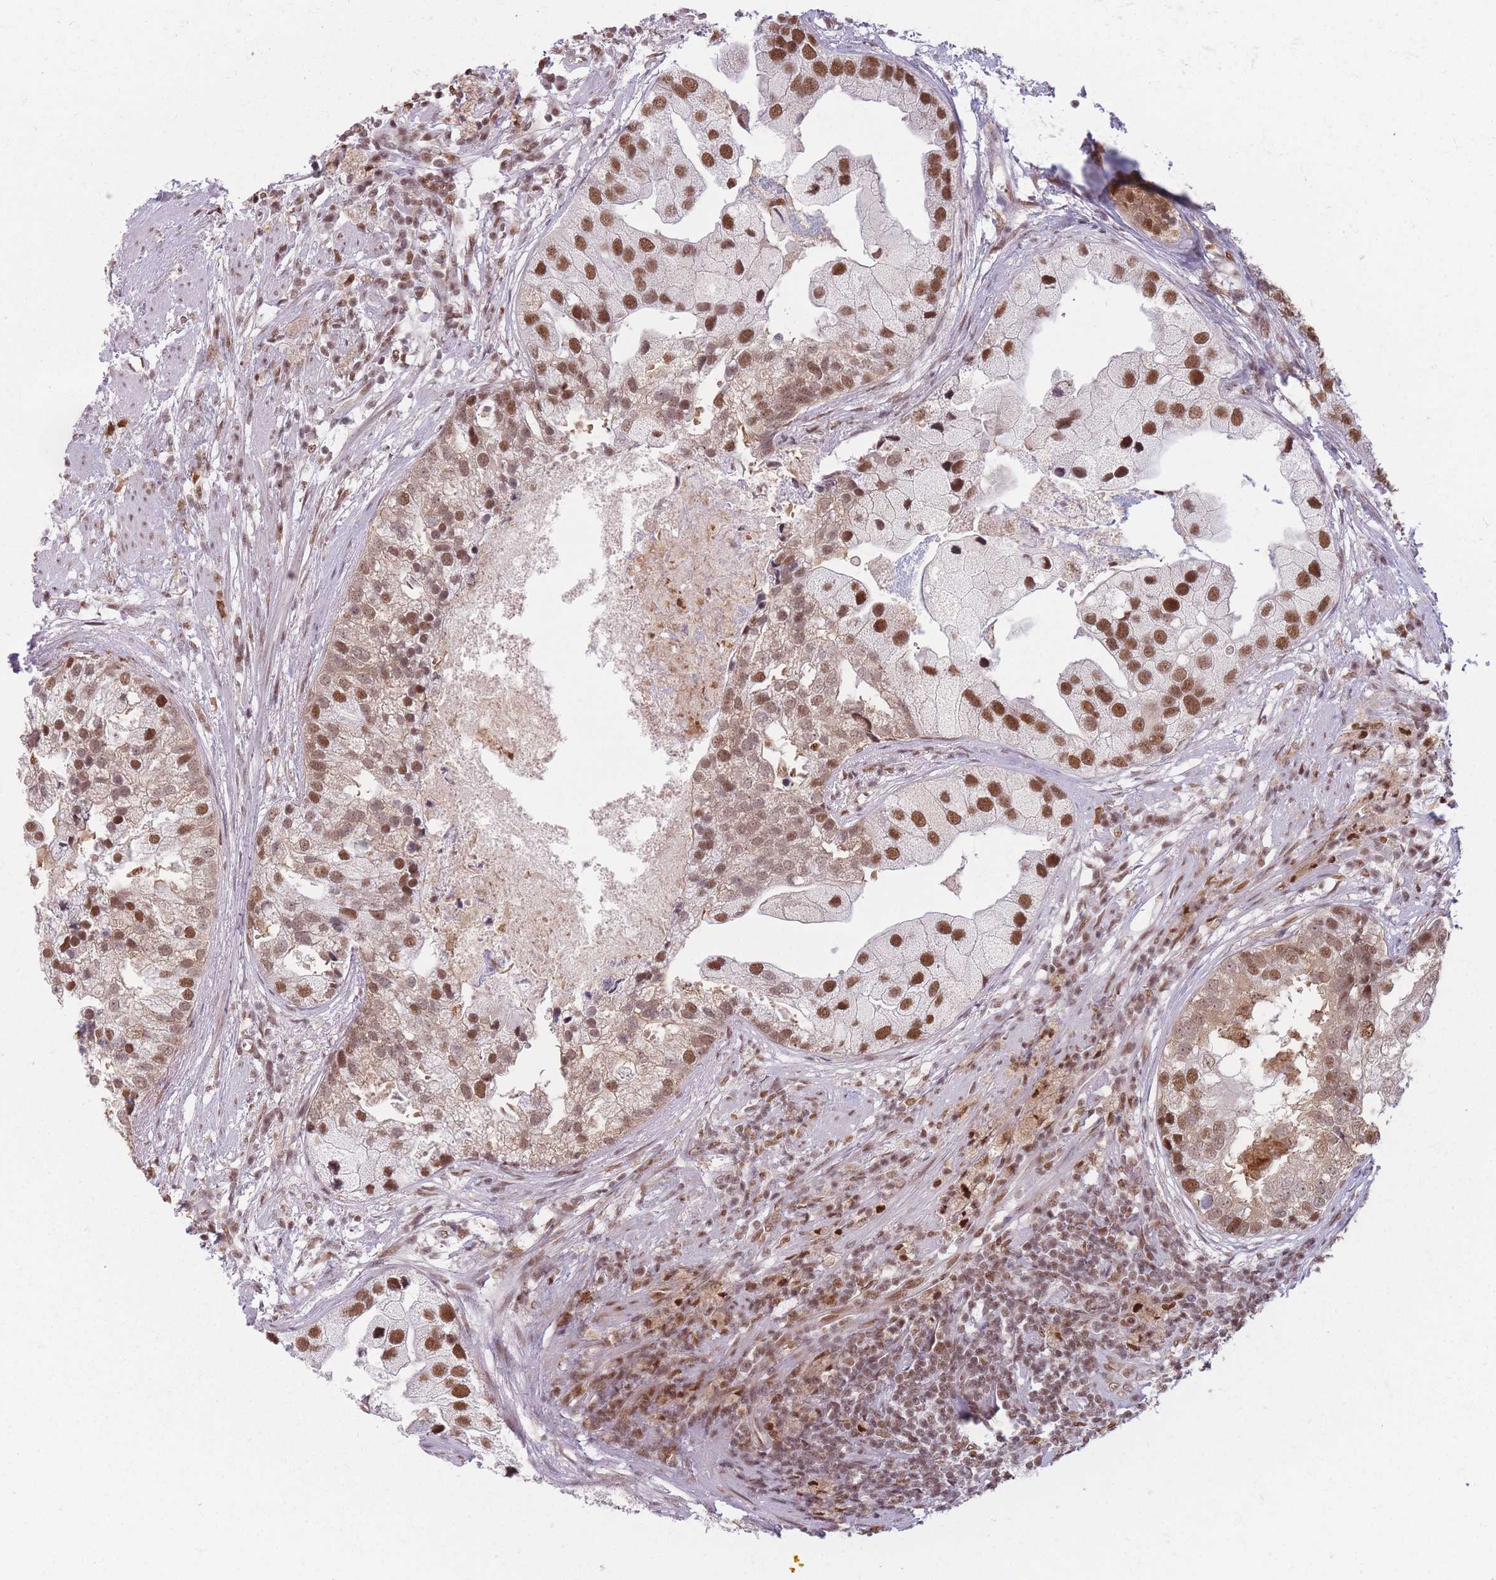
{"staining": {"intensity": "strong", "quantity": ">75%", "location": "cytoplasmic/membranous,nuclear"}, "tissue": "prostate cancer", "cell_type": "Tumor cells", "image_type": "cancer", "snomed": [{"axis": "morphology", "description": "Adenocarcinoma, High grade"}, {"axis": "topography", "description": "Prostate"}], "caption": "Protein expression analysis of prostate high-grade adenocarcinoma exhibits strong cytoplasmic/membranous and nuclear expression in approximately >75% of tumor cells.", "gene": "SUPT6H", "patient": {"sex": "male", "age": 62}}